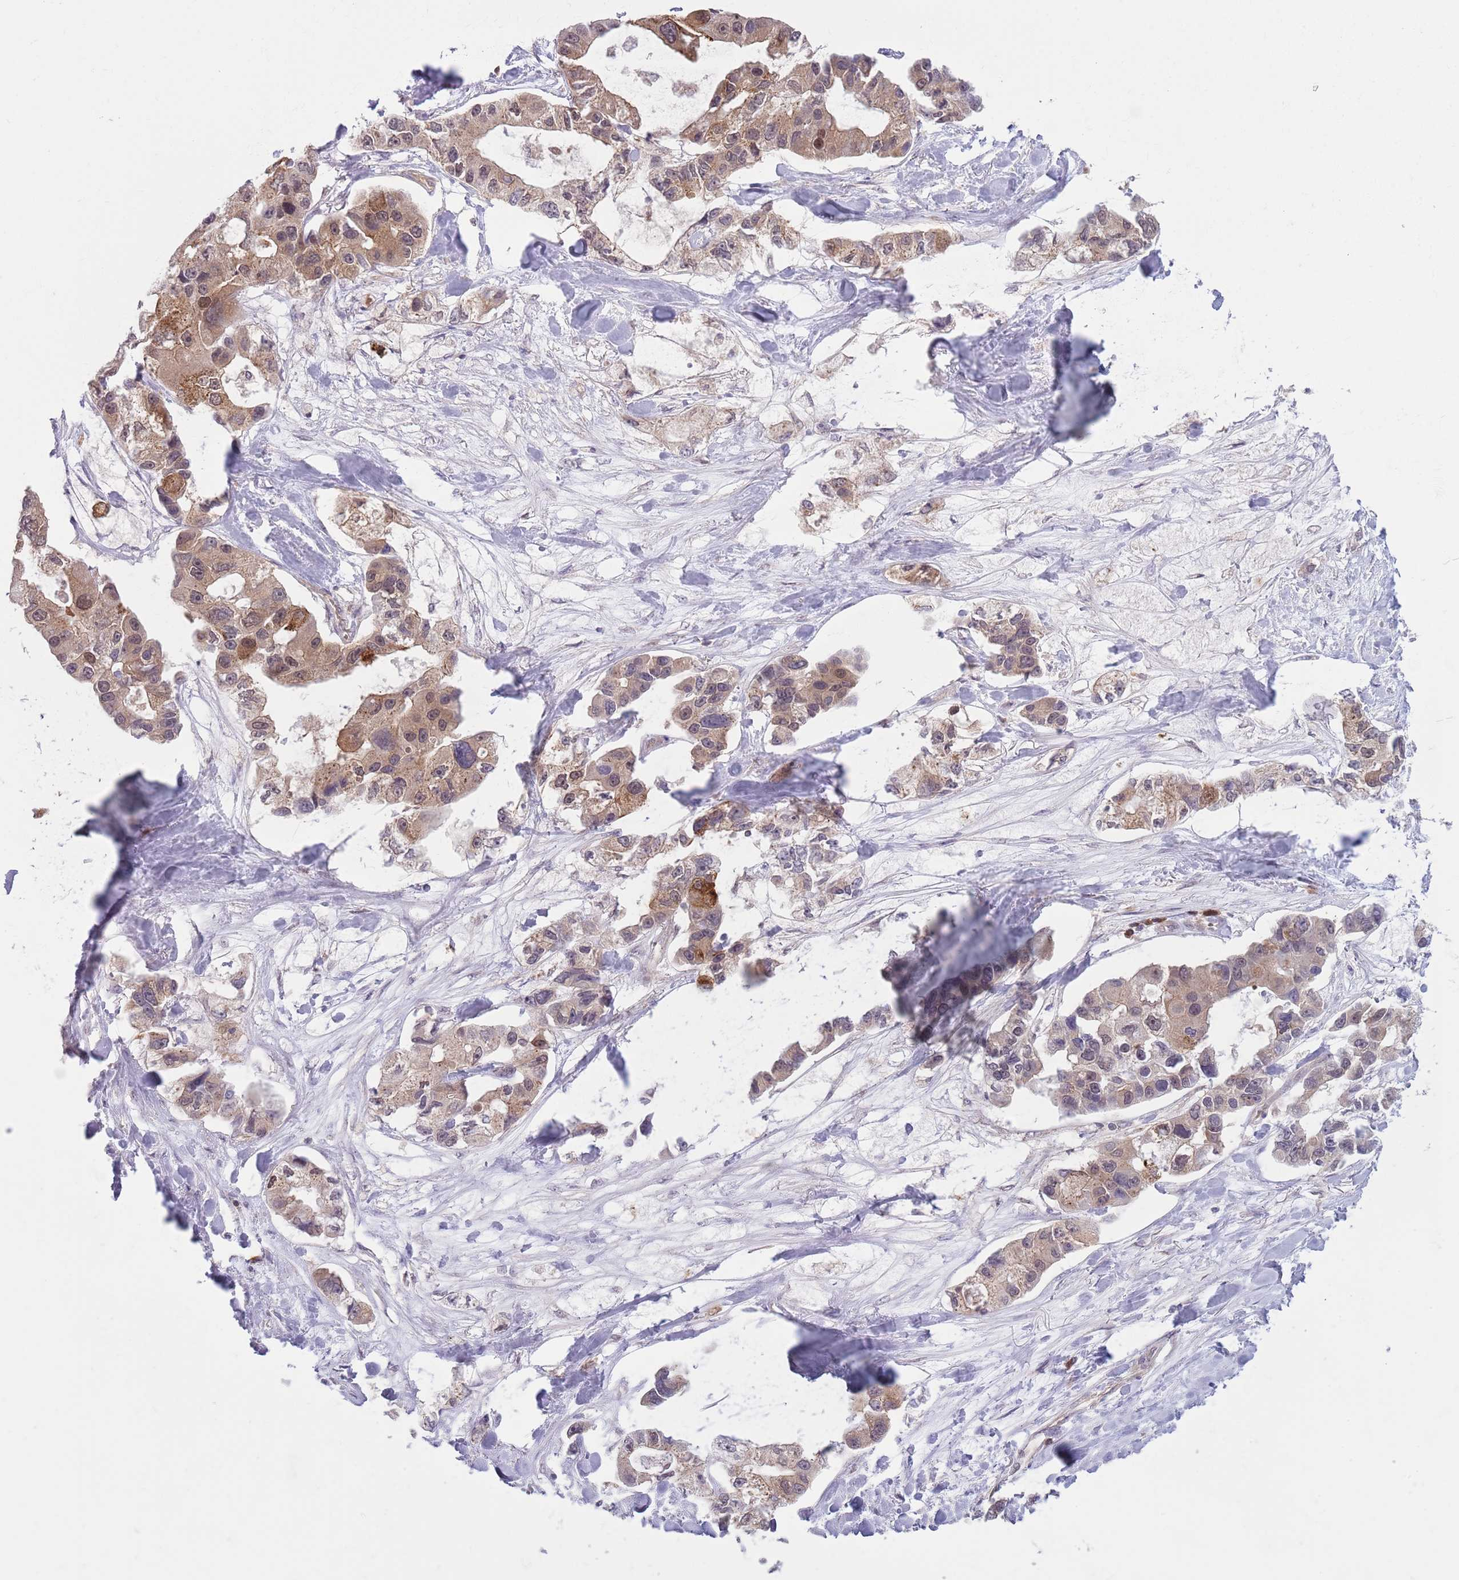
{"staining": {"intensity": "weak", "quantity": ">75%", "location": "cytoplasmic/membranous"}, "tissue": "lung cancer", "cell_type": "Tumor cells", "image_type": "cancer", "snomed": [{"axis": "morphology", "description": "Adenocarcinoma, NOS"}, {"axis": "topography", "description": "Lung"}], "caption": "Brown immunohistochemical staining in lung cancer reveals weak cytoplasmic/membranous staining in about >75% of tumor cells.", "gene": "COPE", "patient": {"sex": "female", "age": 54}}